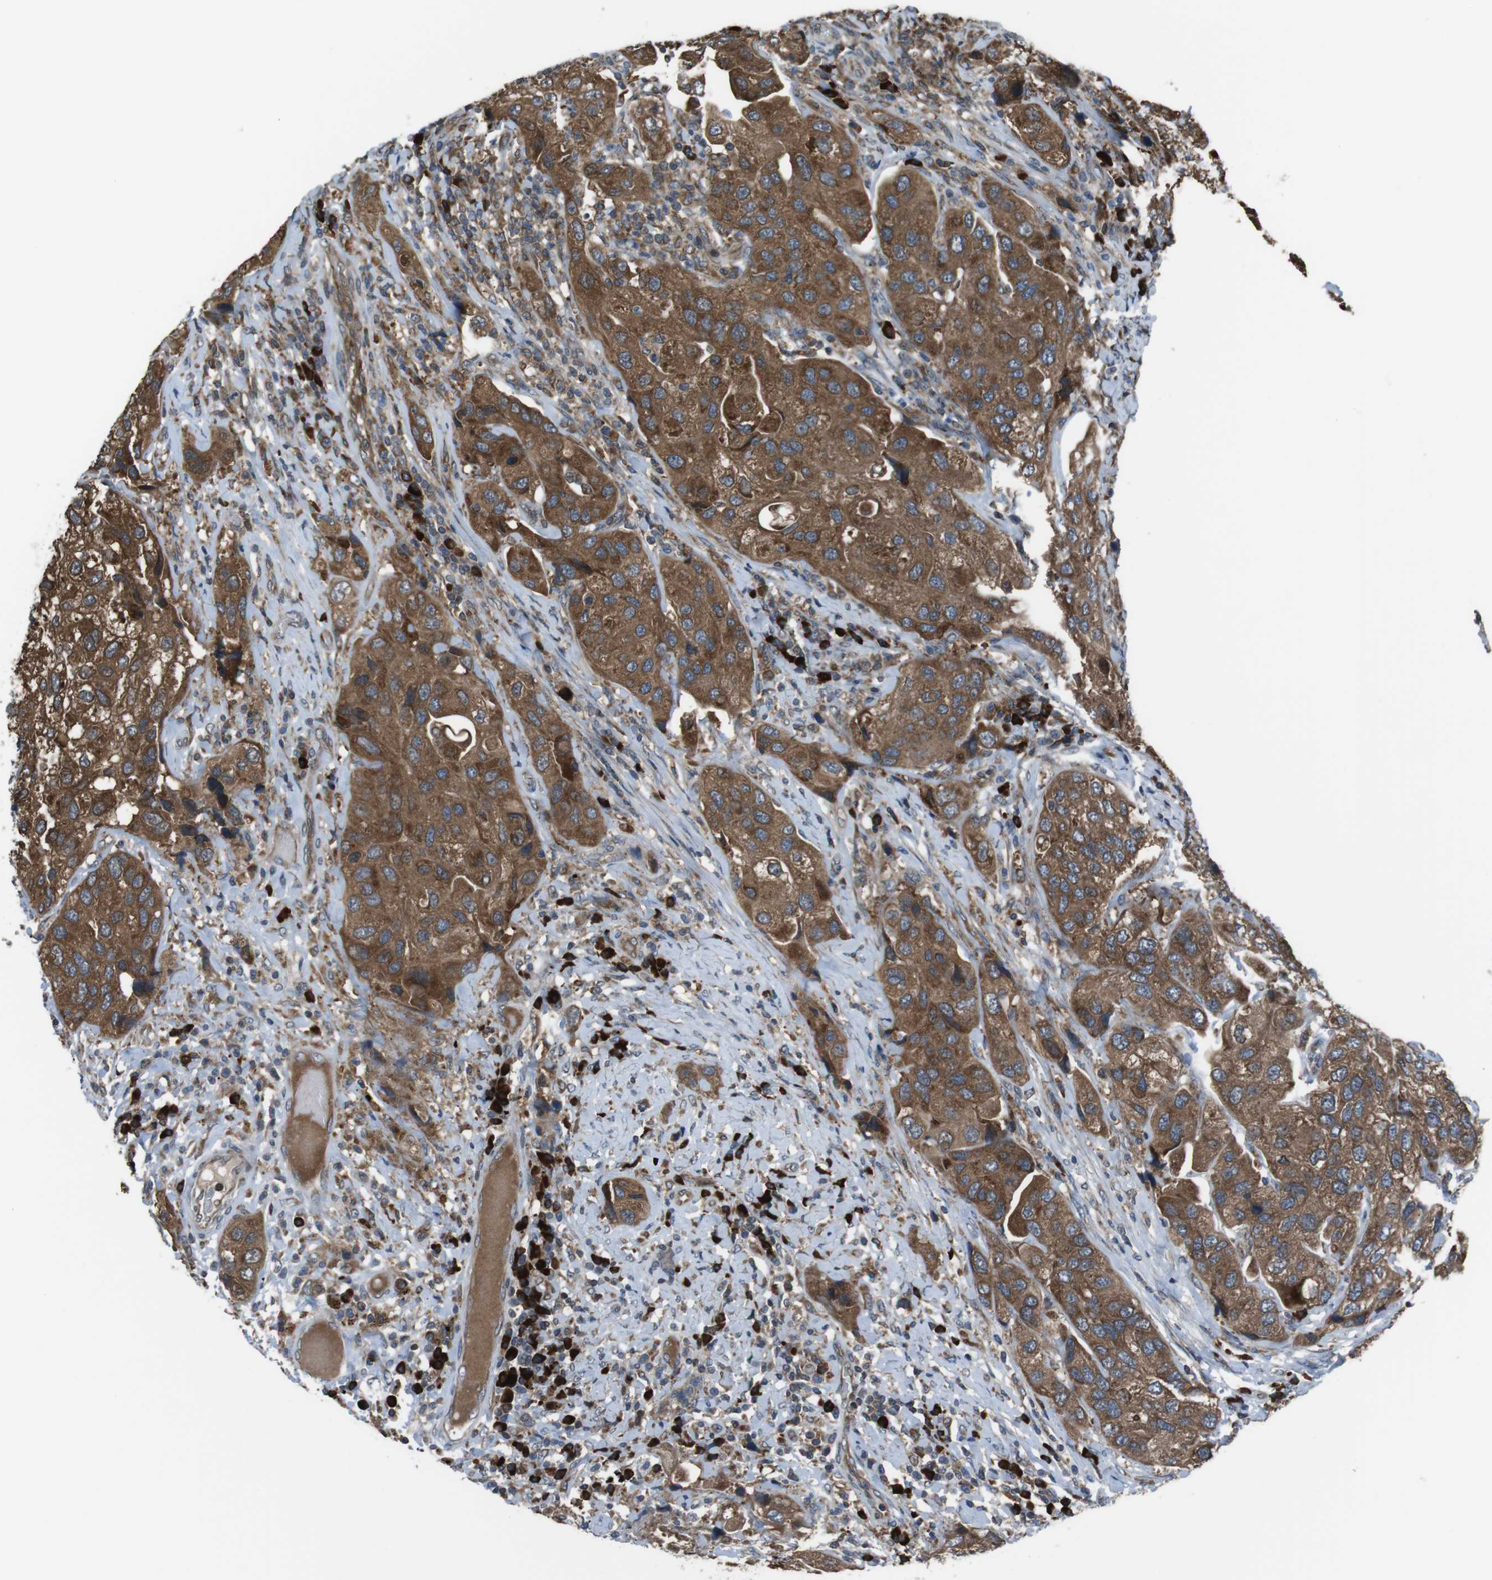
{"staining": {"intensity": "strong", "quantity": ">75%", "location": "cytoplasmic/membranous"}, "tissue": "urothelial cancer", "cell_type": "Tumor cells", "image_type": "cancer", "snomed": [{"axis": "morphology", "description": "Urothelial carcinoma, High grade"}, {"axis": "topography", "description": "Urinary bladder"}], "caption": "Protein staining of urothelial cancer tissue displays strong cytoplasmic/membranous staining in approximately >75% of tumor cells.", "gene": "SSR3", "patient": {"sex": "female", "age": 64}}